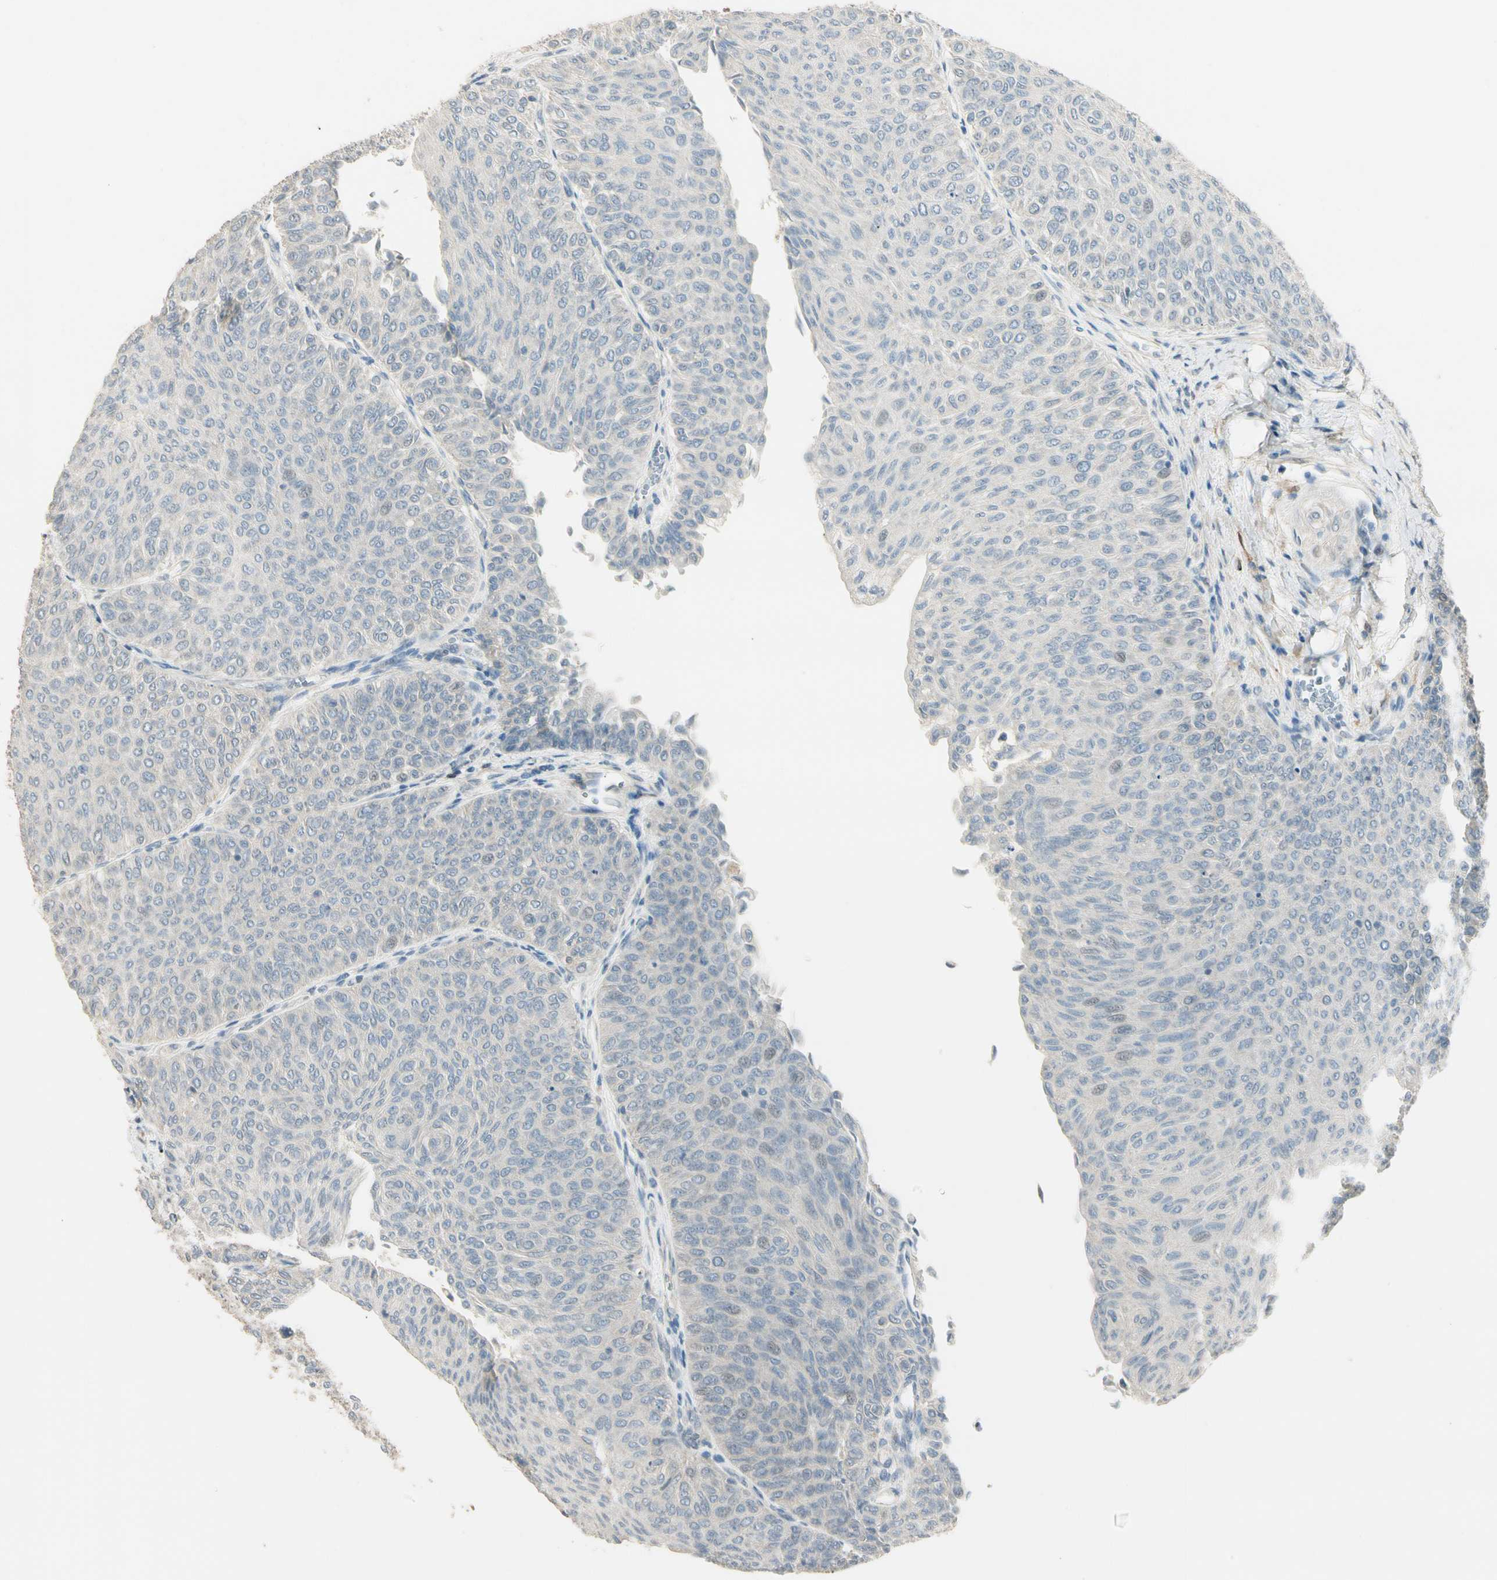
{"staining": {"intensity": "negative", "quantity": "none", "location": "none"}, "tissue": "urothelial cancer", "cell_type": "Tumor cells", "image_type": "cancer", "snomed": [{"axis": "morphology", "description": "Urothelial carcinoma, Low grade"}, {"axis": "topography", "description": "Urinary bladder"}], "caption": "A high-resolution image shows IHC staining of low-grade urothelial carcinoma, which exhibits no significant positivity in tumor cells.", "gene": "GNE", "patient": {"sex": "male", "age": 78}}